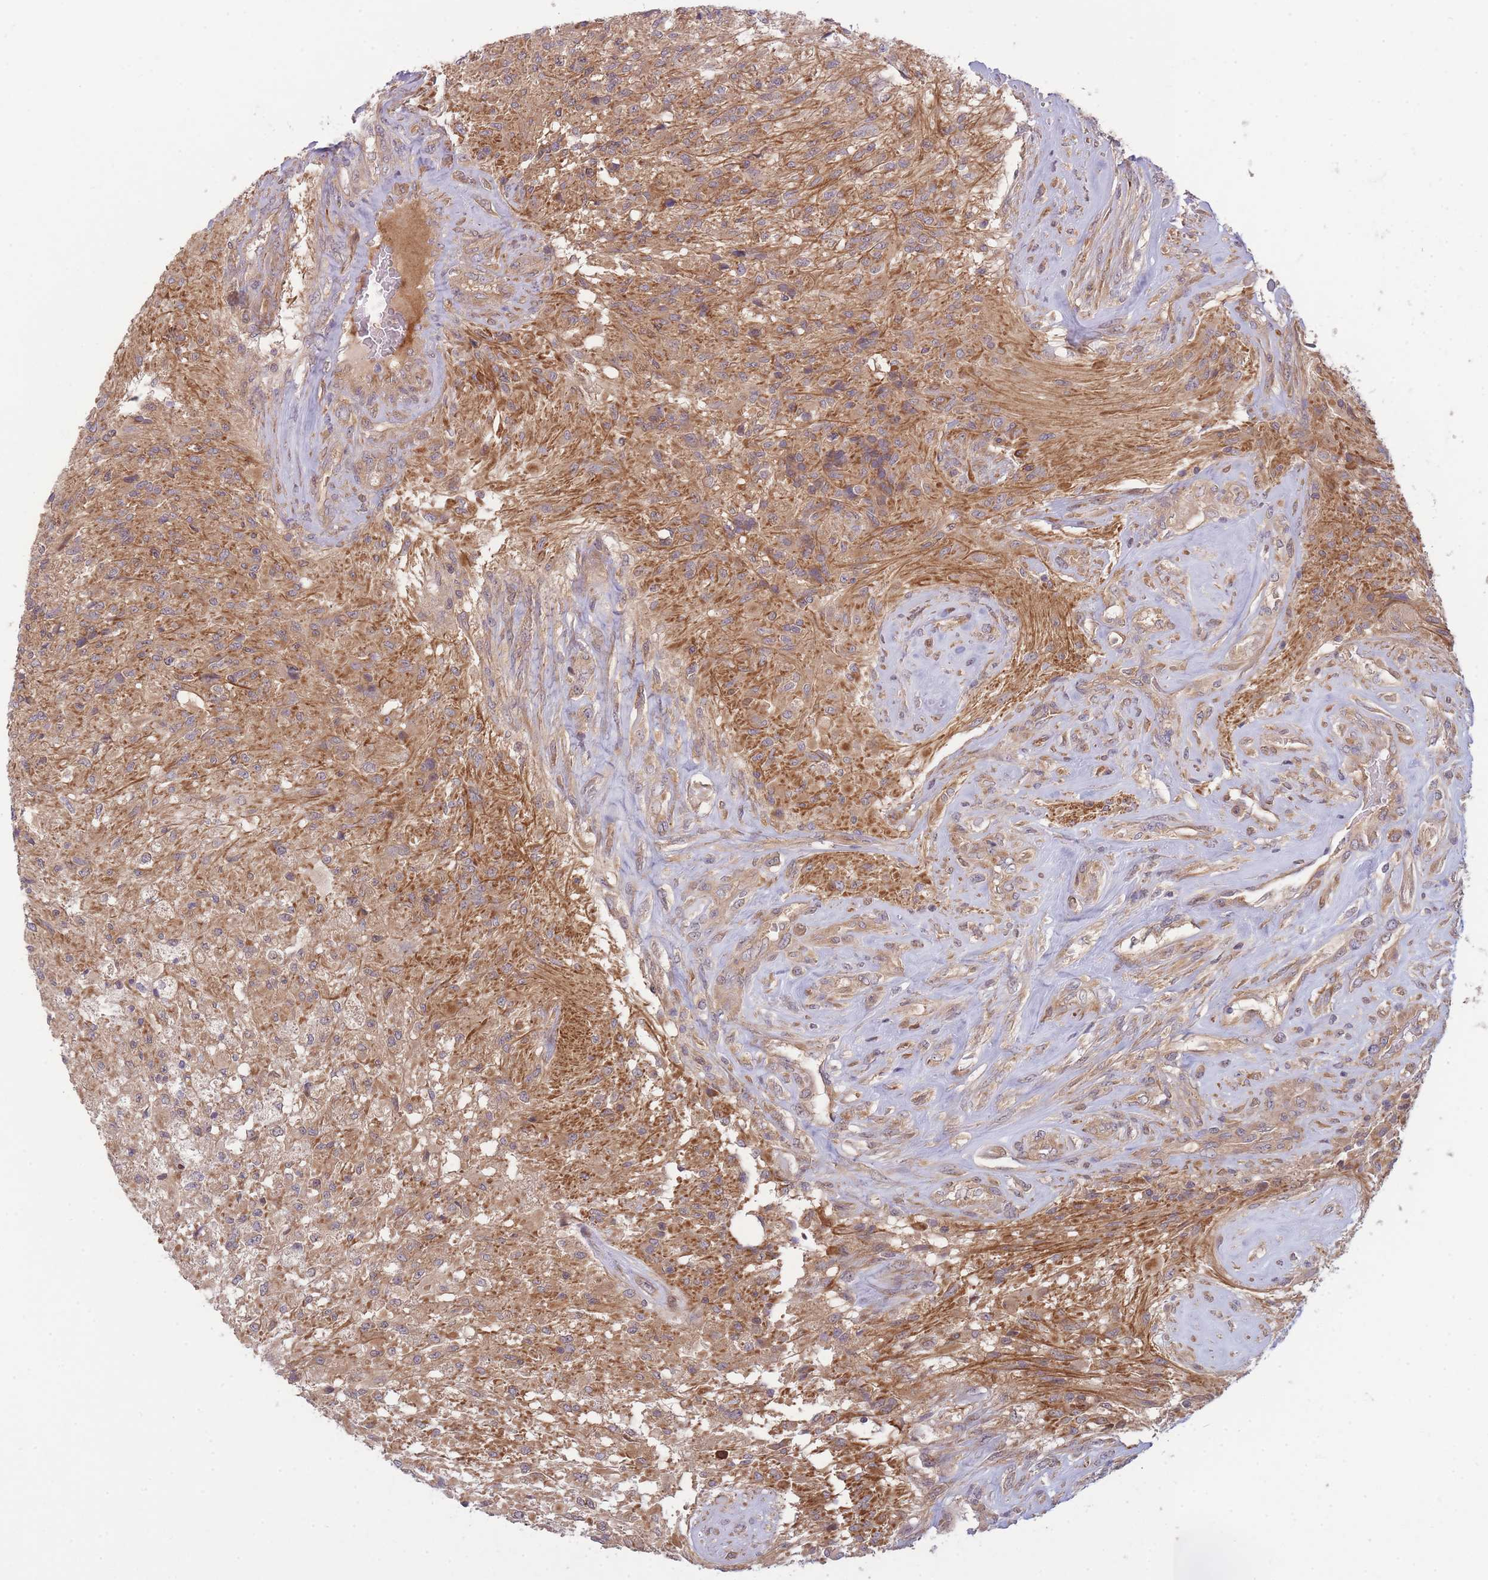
{"staining": {"intensity": "weak", "quantity": ">75%", "location": "cytoplasmic/membranous"}, "tissue": "glioma", "cell_type": "Tumor cells", "image_type": "cancer", "snomed": [{"axis": "morphology", "description": "Glioma, malignant, High grade"}, {"axis": "topography", "description": "Brain"}], "caption": "Immunohistochemical staining of human glioma exhibits weak cytoplasmic/membranous protein staining in approximately >75% of tumor cells.", "gene": "PFDN6", "patient": {"sex": "male", "age": 56}}